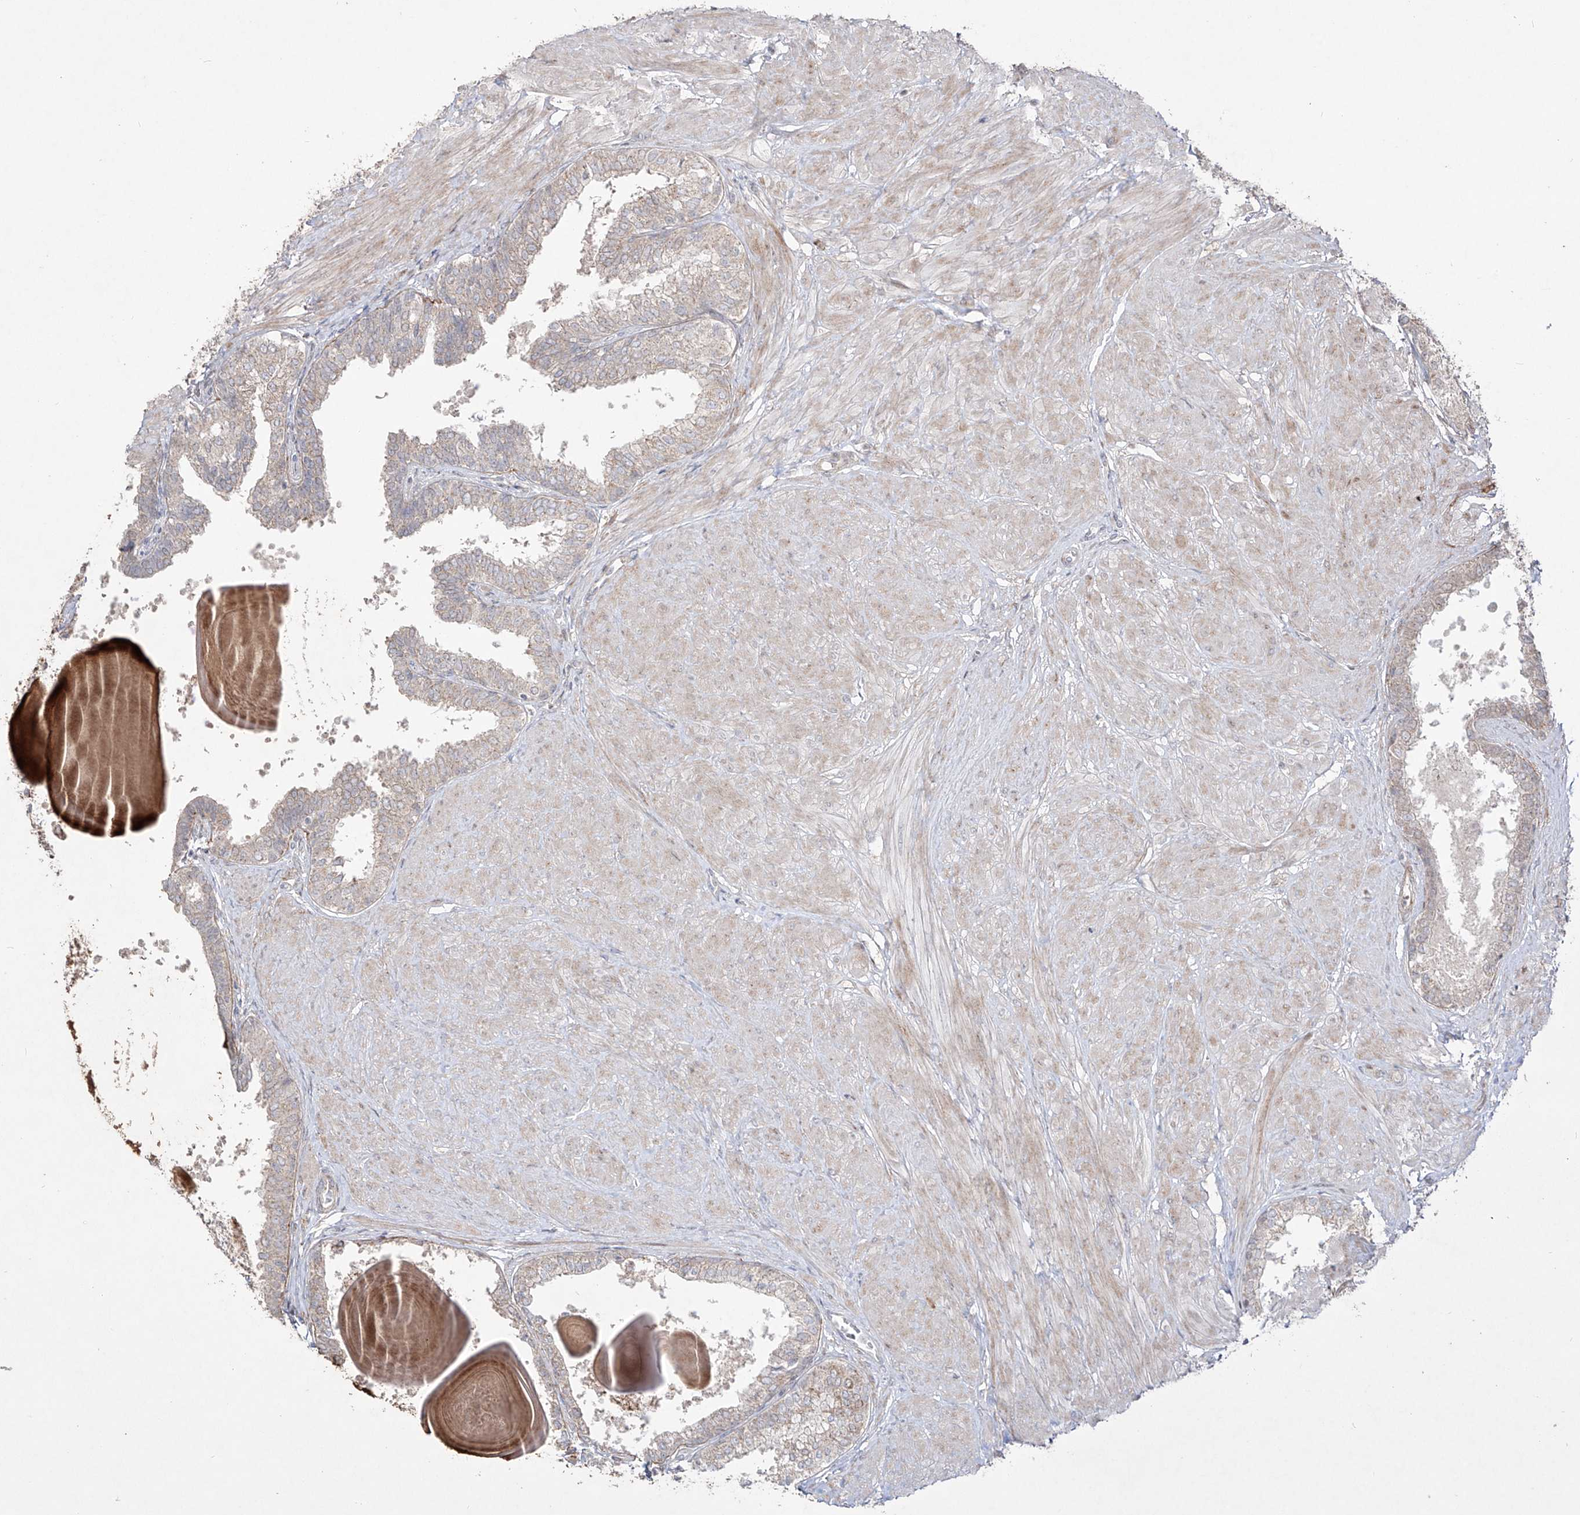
{"staining": {"intensity": "weak", "quantity": "25%-75%", "location": "cytoplasmic/membranous"}, "tissue": "prostate", "cell_type": "Glandular cells", "image_type": "normal", "snomed": [{"axis": "morphology", "description": "Normal tissue, NOS"}, {"axis": "topography", "description": "Prostate"}], "caption": "High-magnification brightfield microscopy of unremarkable prostate stained with DAB (brown) and counterstained with hematoxylin (blue). glandular cells exhibit weak cytoplasmic/membranous expression is identified in about25%-75% of cells.", "gene": "YKT6", "patient": {"sex": "male", "age": 48}}